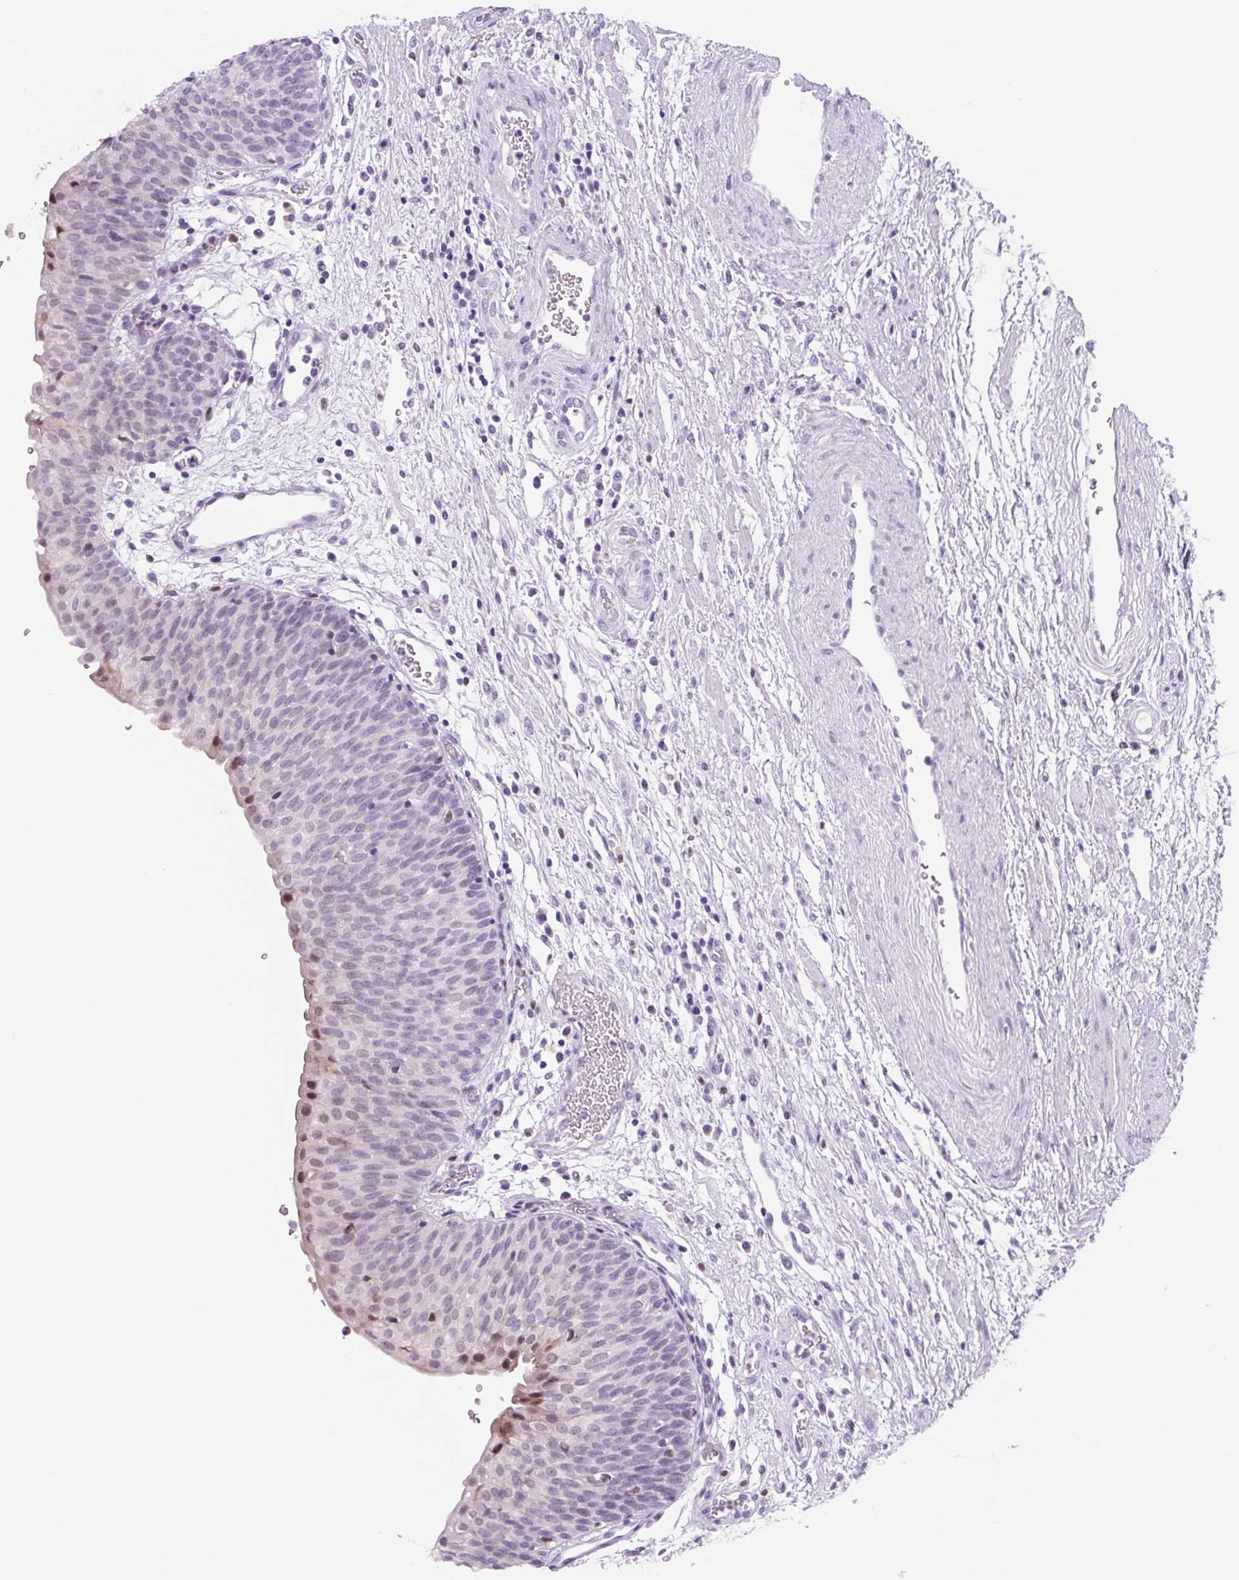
{"staining": {"intensity": "moderate", "quantity": "<25%", "location": "nuclear"}, "tissue": "urinary bladder", "cell_type": "Urothelial cells", "image_type": "normal", "snomed": [{"axis": "morphology", "description": "Normal tissue, NOS"}, {"axis": "topography", "description": "Urinary bladder"}], "caption": "Human urinary bladder stained for a protein (brown) shows moderate nuclear positive expression in approximately <25% of urothelial cells.", "gene": "TNFRSF8", "patient": {"sex": "male", "age": 55}}